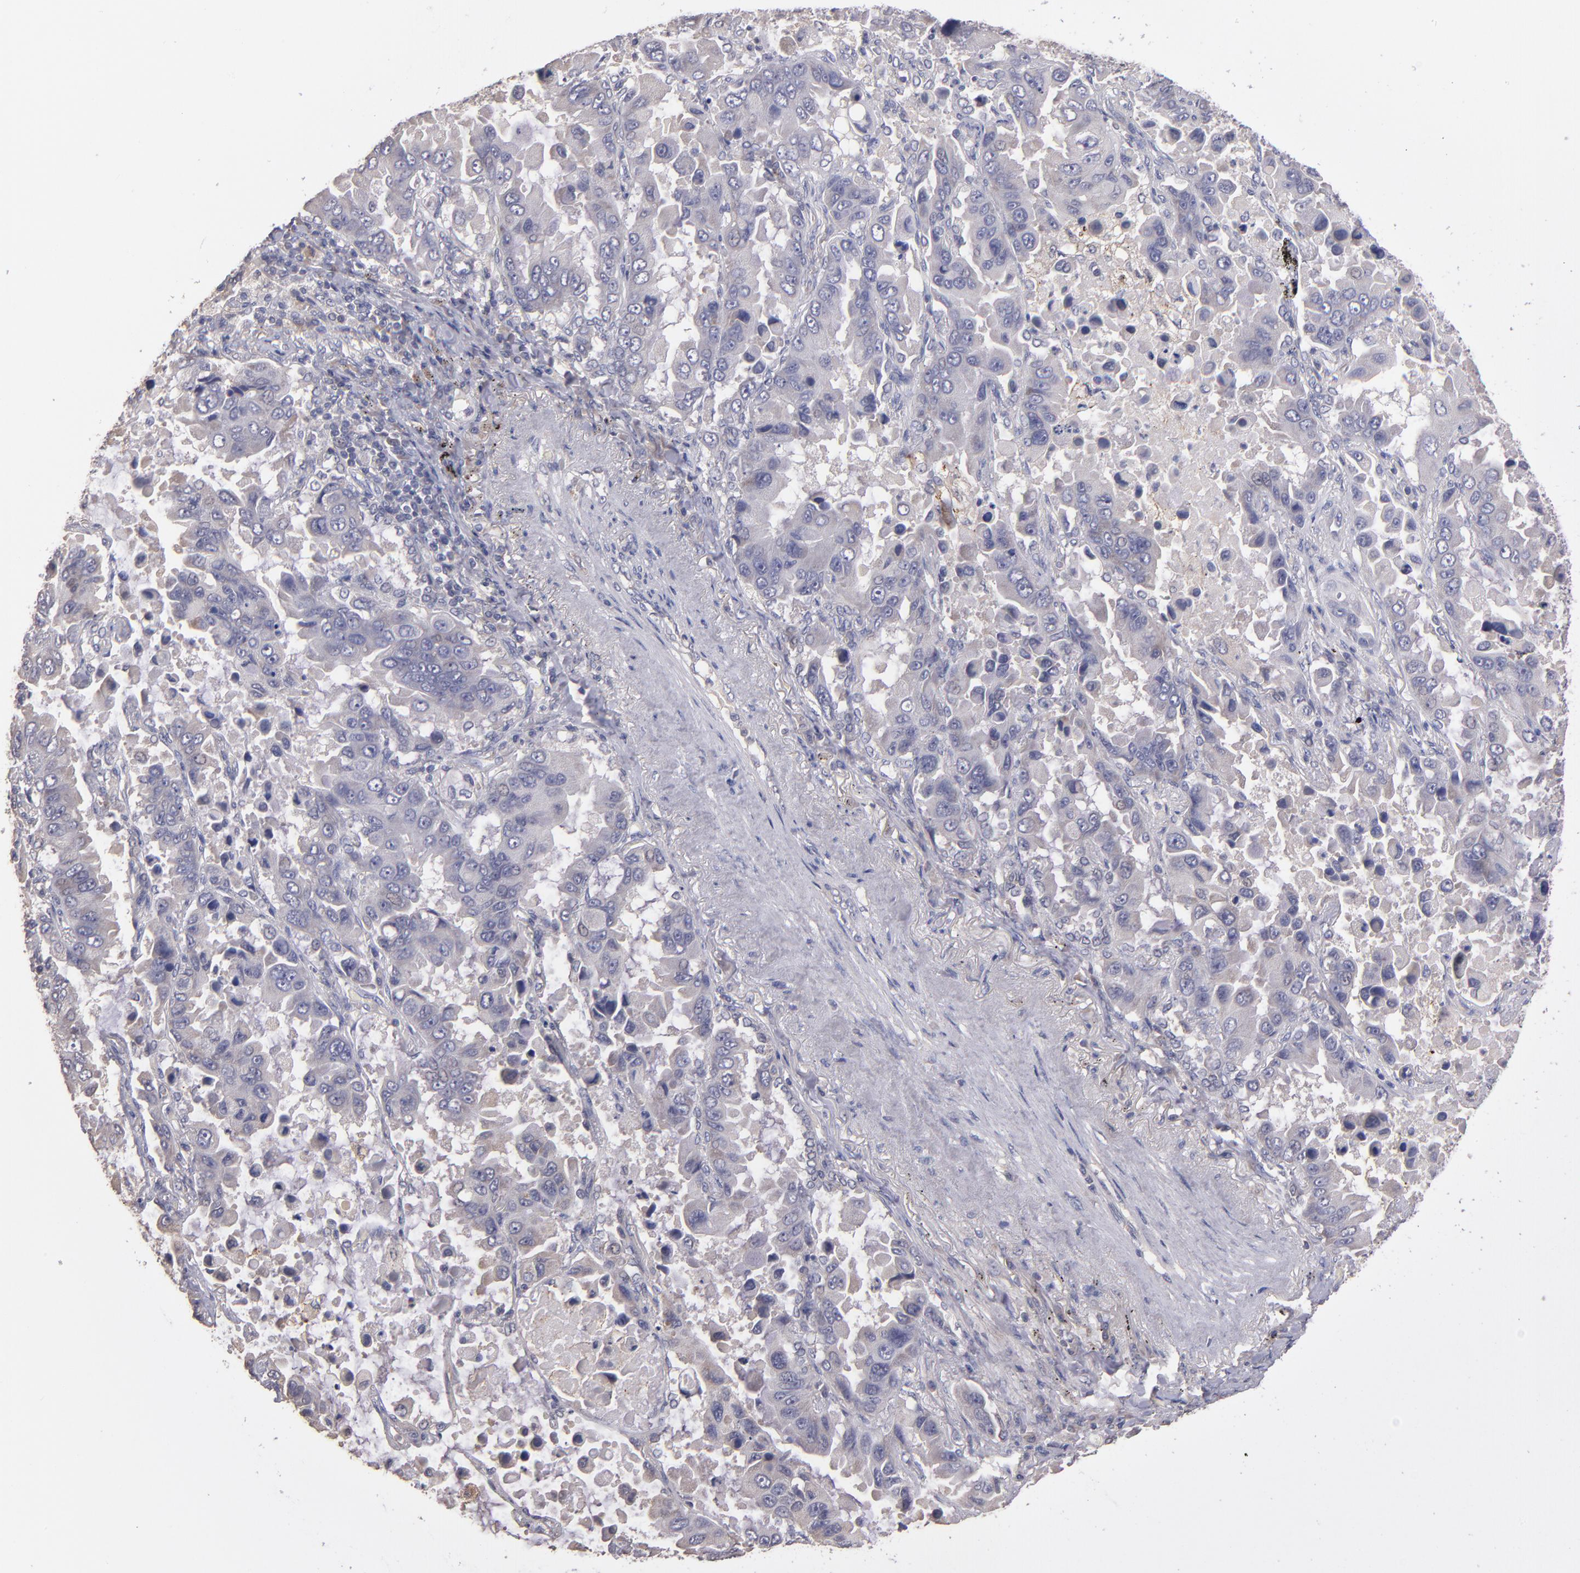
{"staining": {"intensity": "negative", "quantity": "none", "location": "none"}, "tissue": "lung cancer", "cell_type": "Tumor cells", "image_type": "cancer", "snomed": [{"axis": "morphology", "description": "Adenocarcinoma, NOS"}, {"axis": "topography", "description": "Lung"}], "caption": "Tumor cells are negative for brown protein staining in lung adenocarcinoma.", "gene": "GNAZ", "patient": {"sex": "male", "age": 64}}